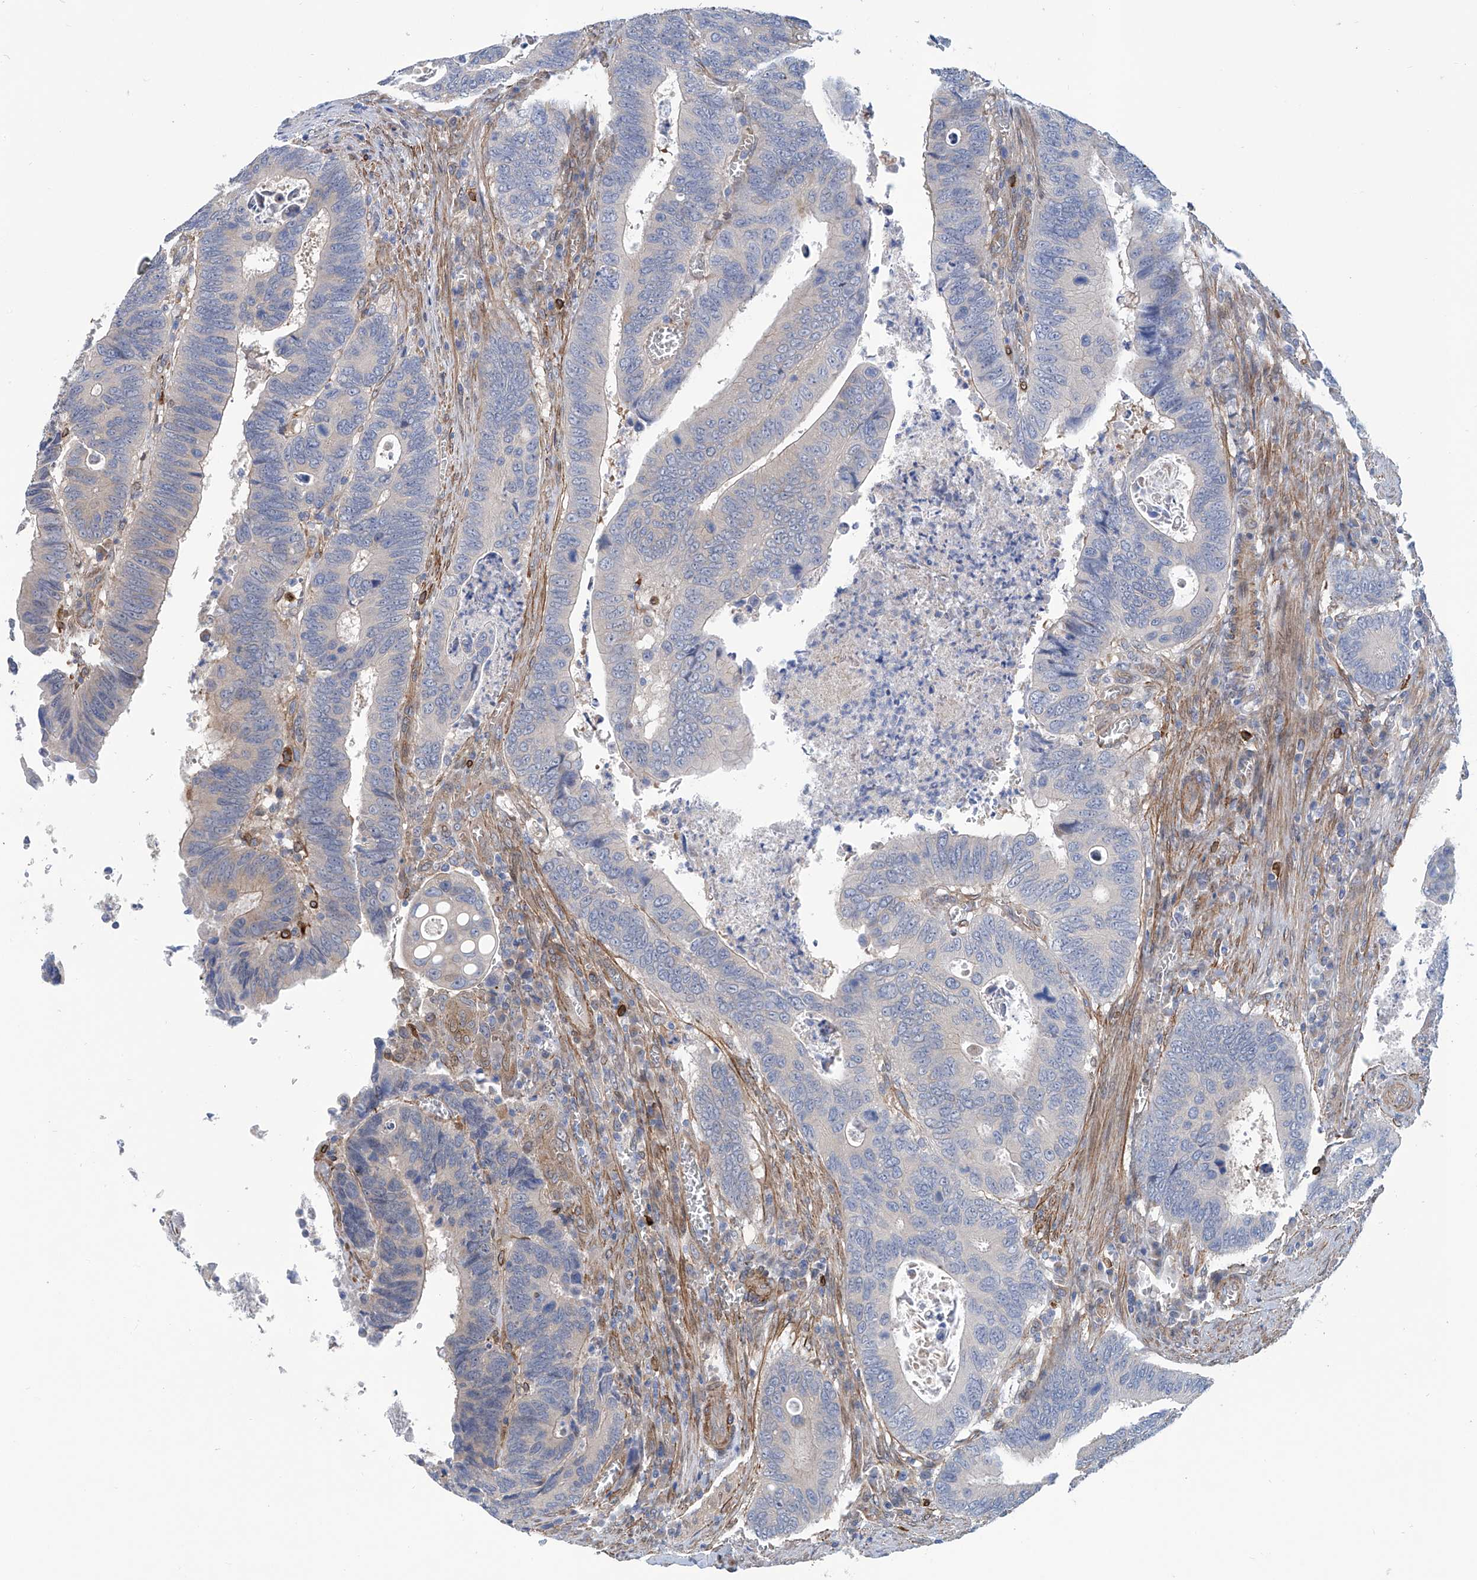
{"staining": {"intensity": "negative", "quantity": "none", "location": "none"}, "tissue": "colorectal cancer", "cell_type": "Tumor cells", "image_type": "cancer", "snomed": [{"axis": "morphology", "description": "Adenocarcinoma, NOS"}, {"axis": "topography", "description": "Colon"}], "caption": "An immunohistochemistry image of colorectal adenocarcinoma is shown. There is no staining in tumor cells of colorectal adenocarcinoma. Nuclei are stained in blue.", "gene": "TNN", "patient": {"sex": "male", "age": 72}}